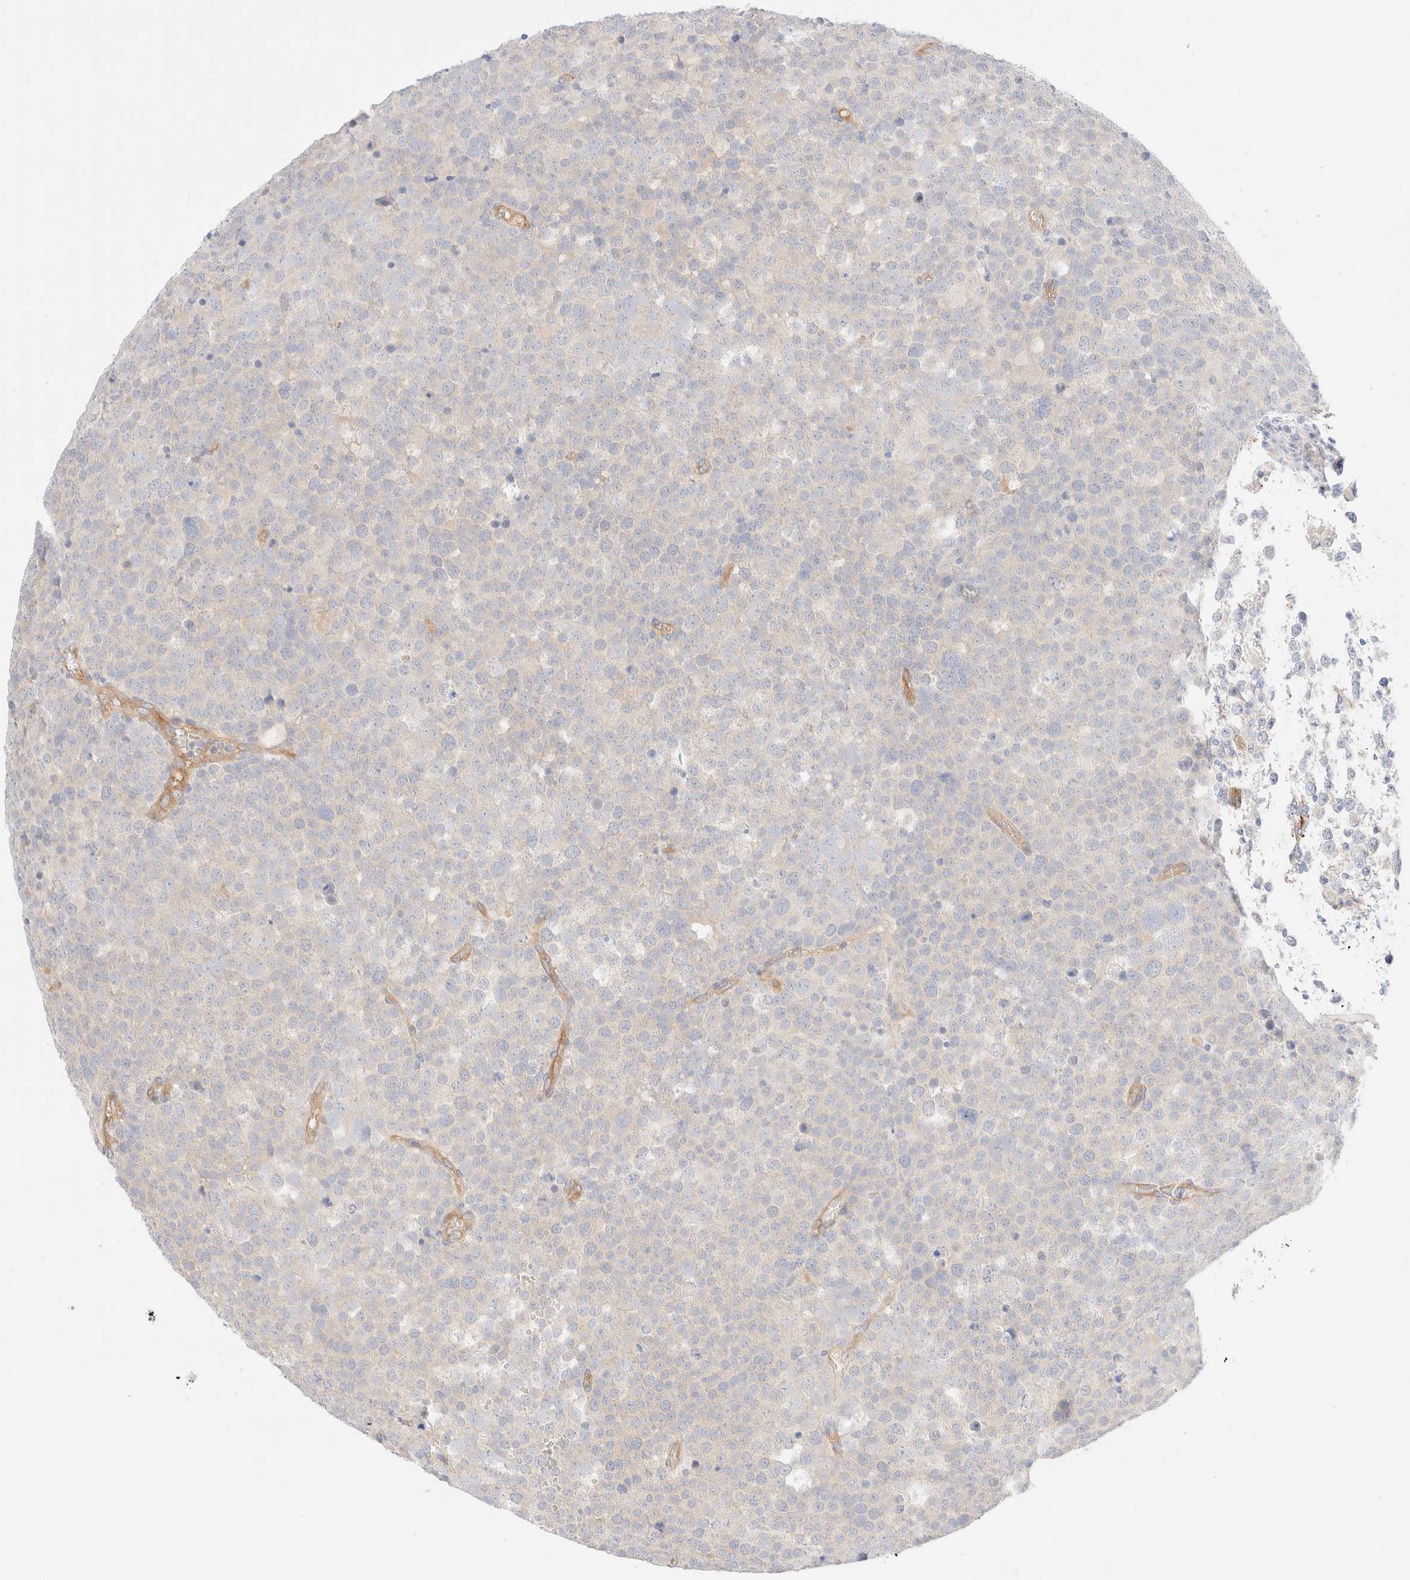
{"staining": {"intensity": "negative", "quantity": "none", "location": "none"}, "tissue": "testis cancer", "cell_type": "Tumor cells", "image_type": "cancer", "snomed": [{"axis": "morphology", "description": "Seminoma, NOS"}, {"axis": "topography", "description": "Testis"}], "caption": "DAB (3,3'-diaminobenzidine) immunohistochemical staining of human testis seminoma displays no significant positivity in tumor cells.", "gene": "NIBAN2", "patient": {"sex": "male", "age": 71}}